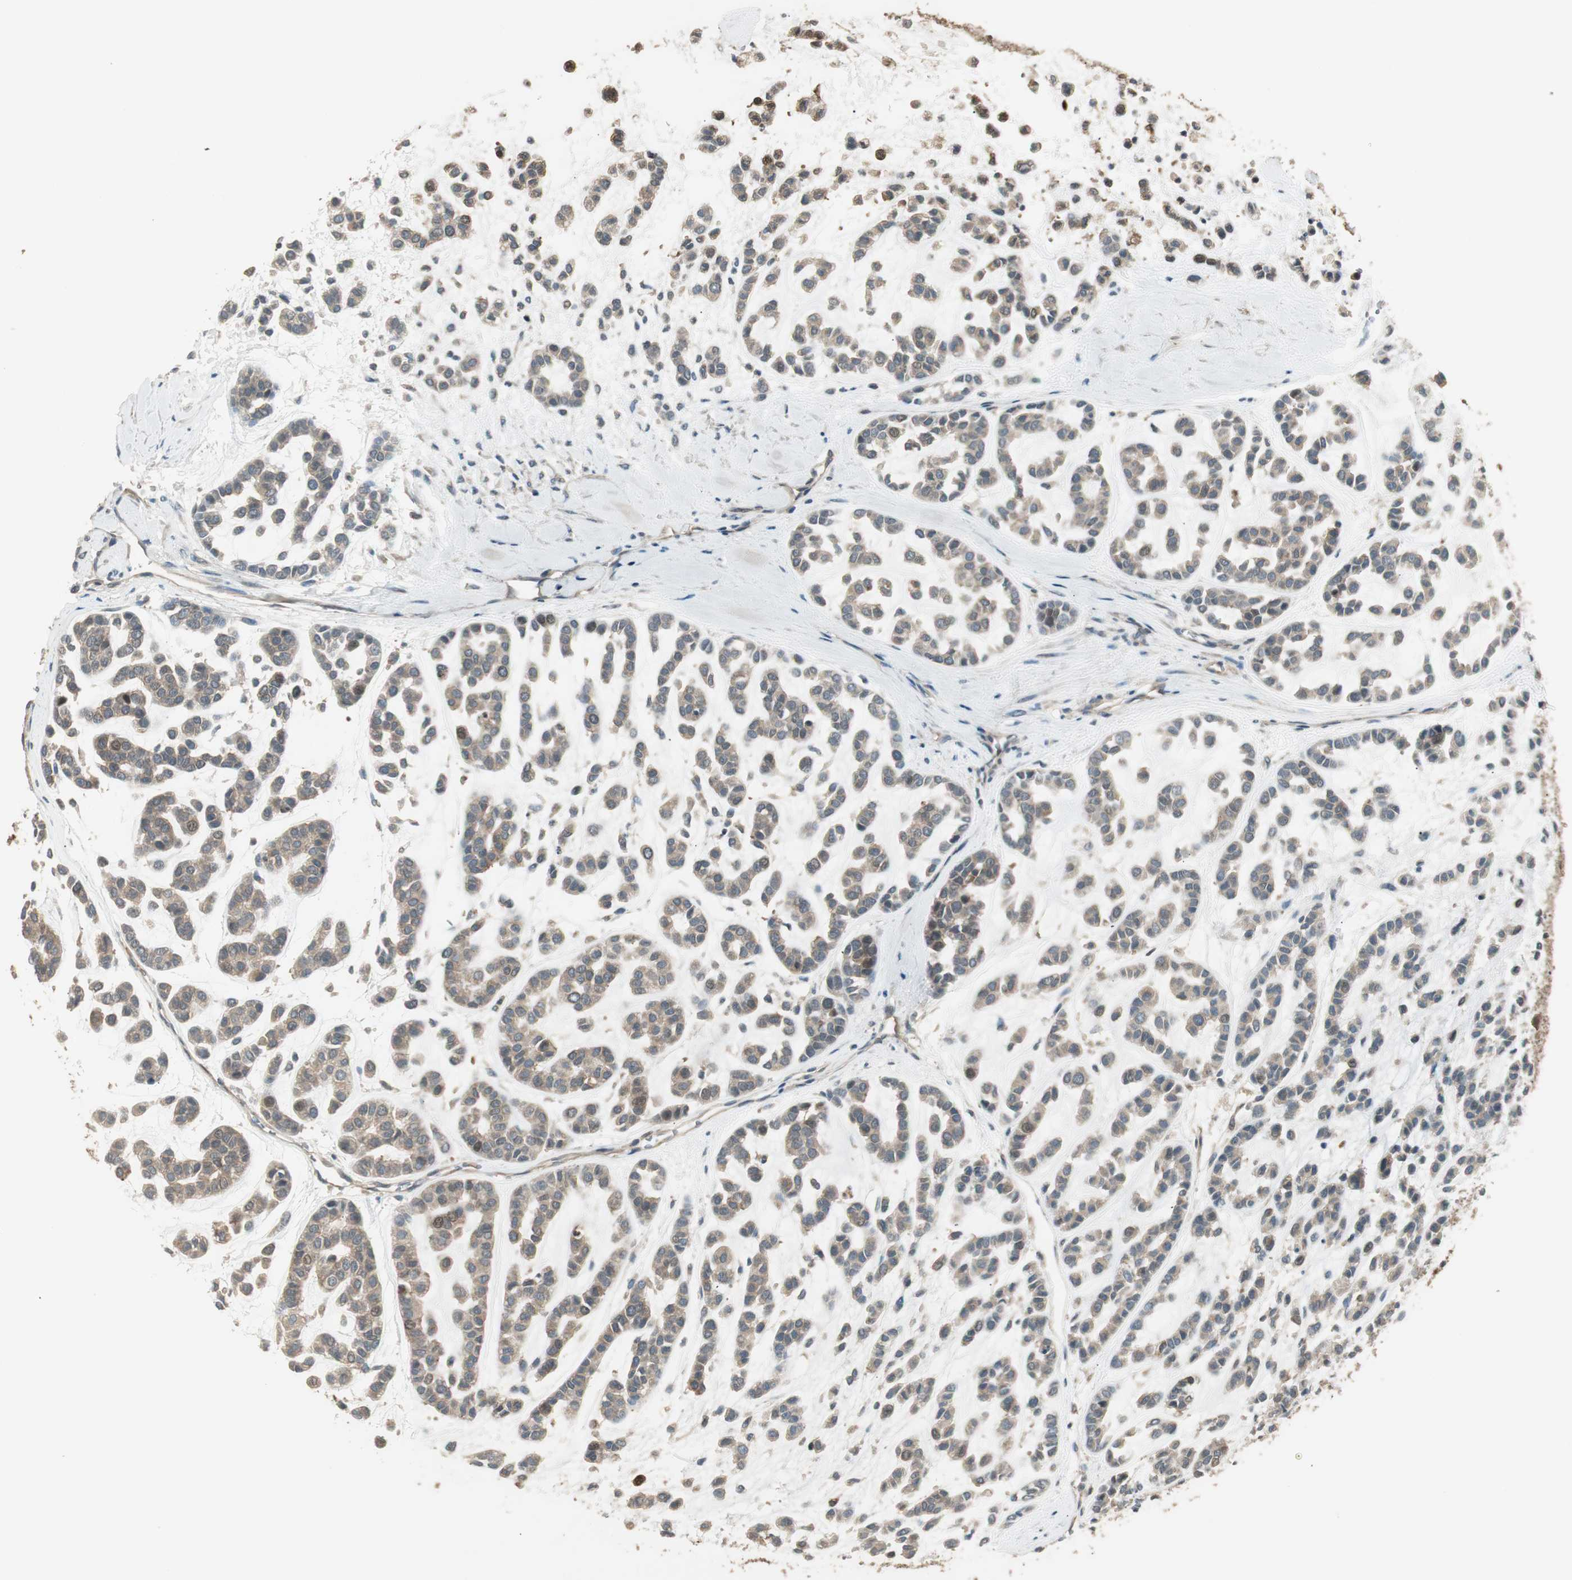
{"staining": {"intensity": "weak", "quantity": "25%-75%", "location": "cytoplasmic/membranous"}, "tissue": "head and neck cancer", "cell_type": "Tumor cells", "image_type": "cancer", "snomed": [{"axis": "morphology", "description": "Adenocarcinoma, NOS"}, {"axis": "morphology", "description": "Adenoma, NOS"}, {"axis": "topography", "description": "Head-Neck"}], "caption": "Tumor cells exhibit low levels of weak cytoplasmic/membranous positivity in approximately 25%-75% of cells in human head and neck adenocarcinoma.", "gene": "PFDN5", "patient": {"sex": "female", "age": 55}}